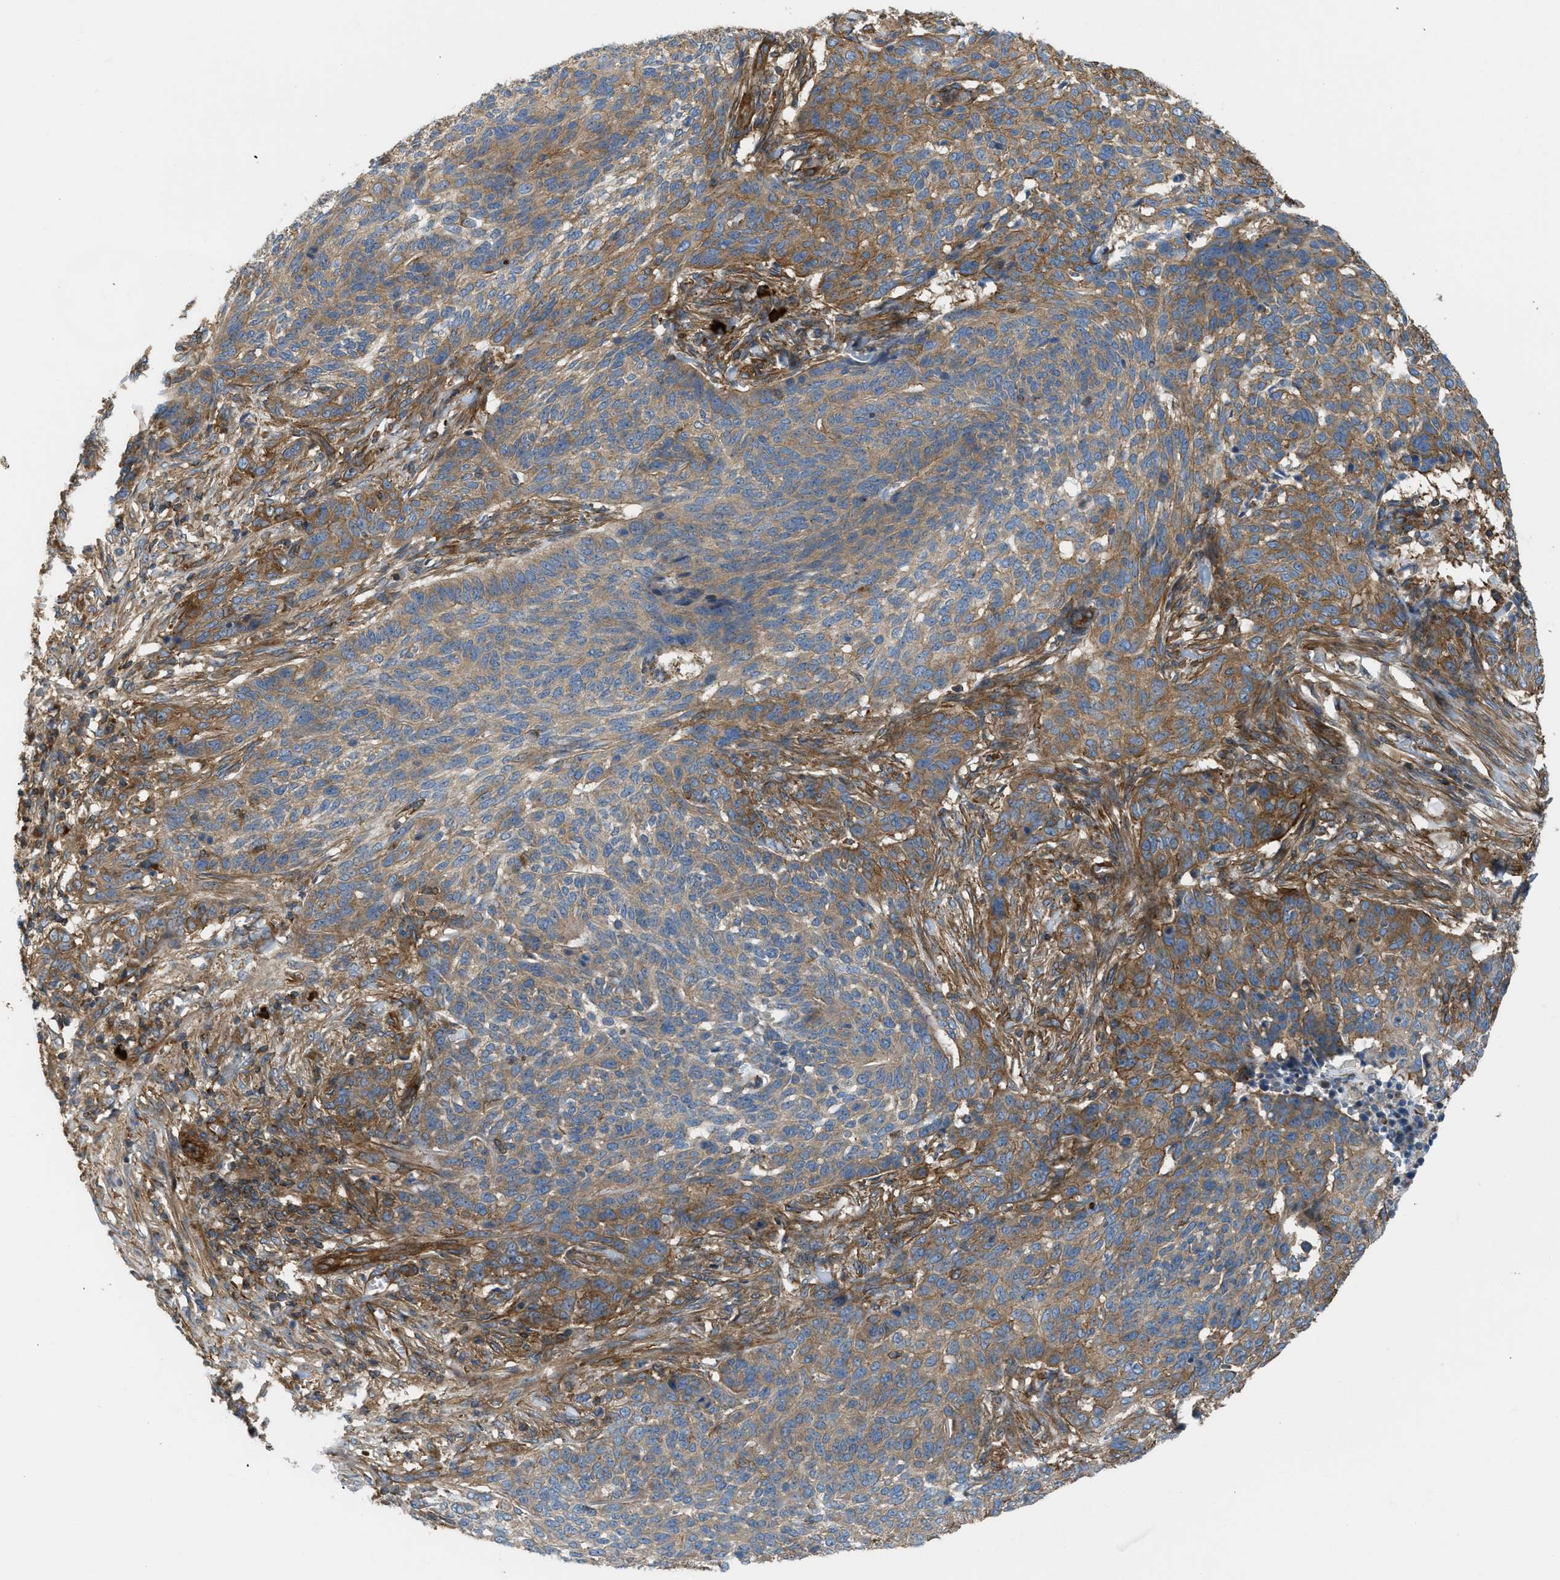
{"staining": {"intensity": "moderate", "quantity": ">75%", "location": "cytoplasmic/membranous"}, "tissue": "skin cancer", "cell_type": "Tumor cells", "image_type": "cancer", "snomed": [{"axis": "morphology", "description": "Basal cell carcinoma"}, {"axis": "topography", "description": "Skin"}], "caption": "DAB (3,3'-diaminobenzidine) immunohistochemical staining of skin basal cell carcinoma reveals moderate cytoplasmic/membranous protein positivity in approximately >75% of tumor cells. (DAB IHC with brightfield microscopy, high magnification).", "gene": "ATP2A3", "patient": {"sex": "male", "age": 85}}